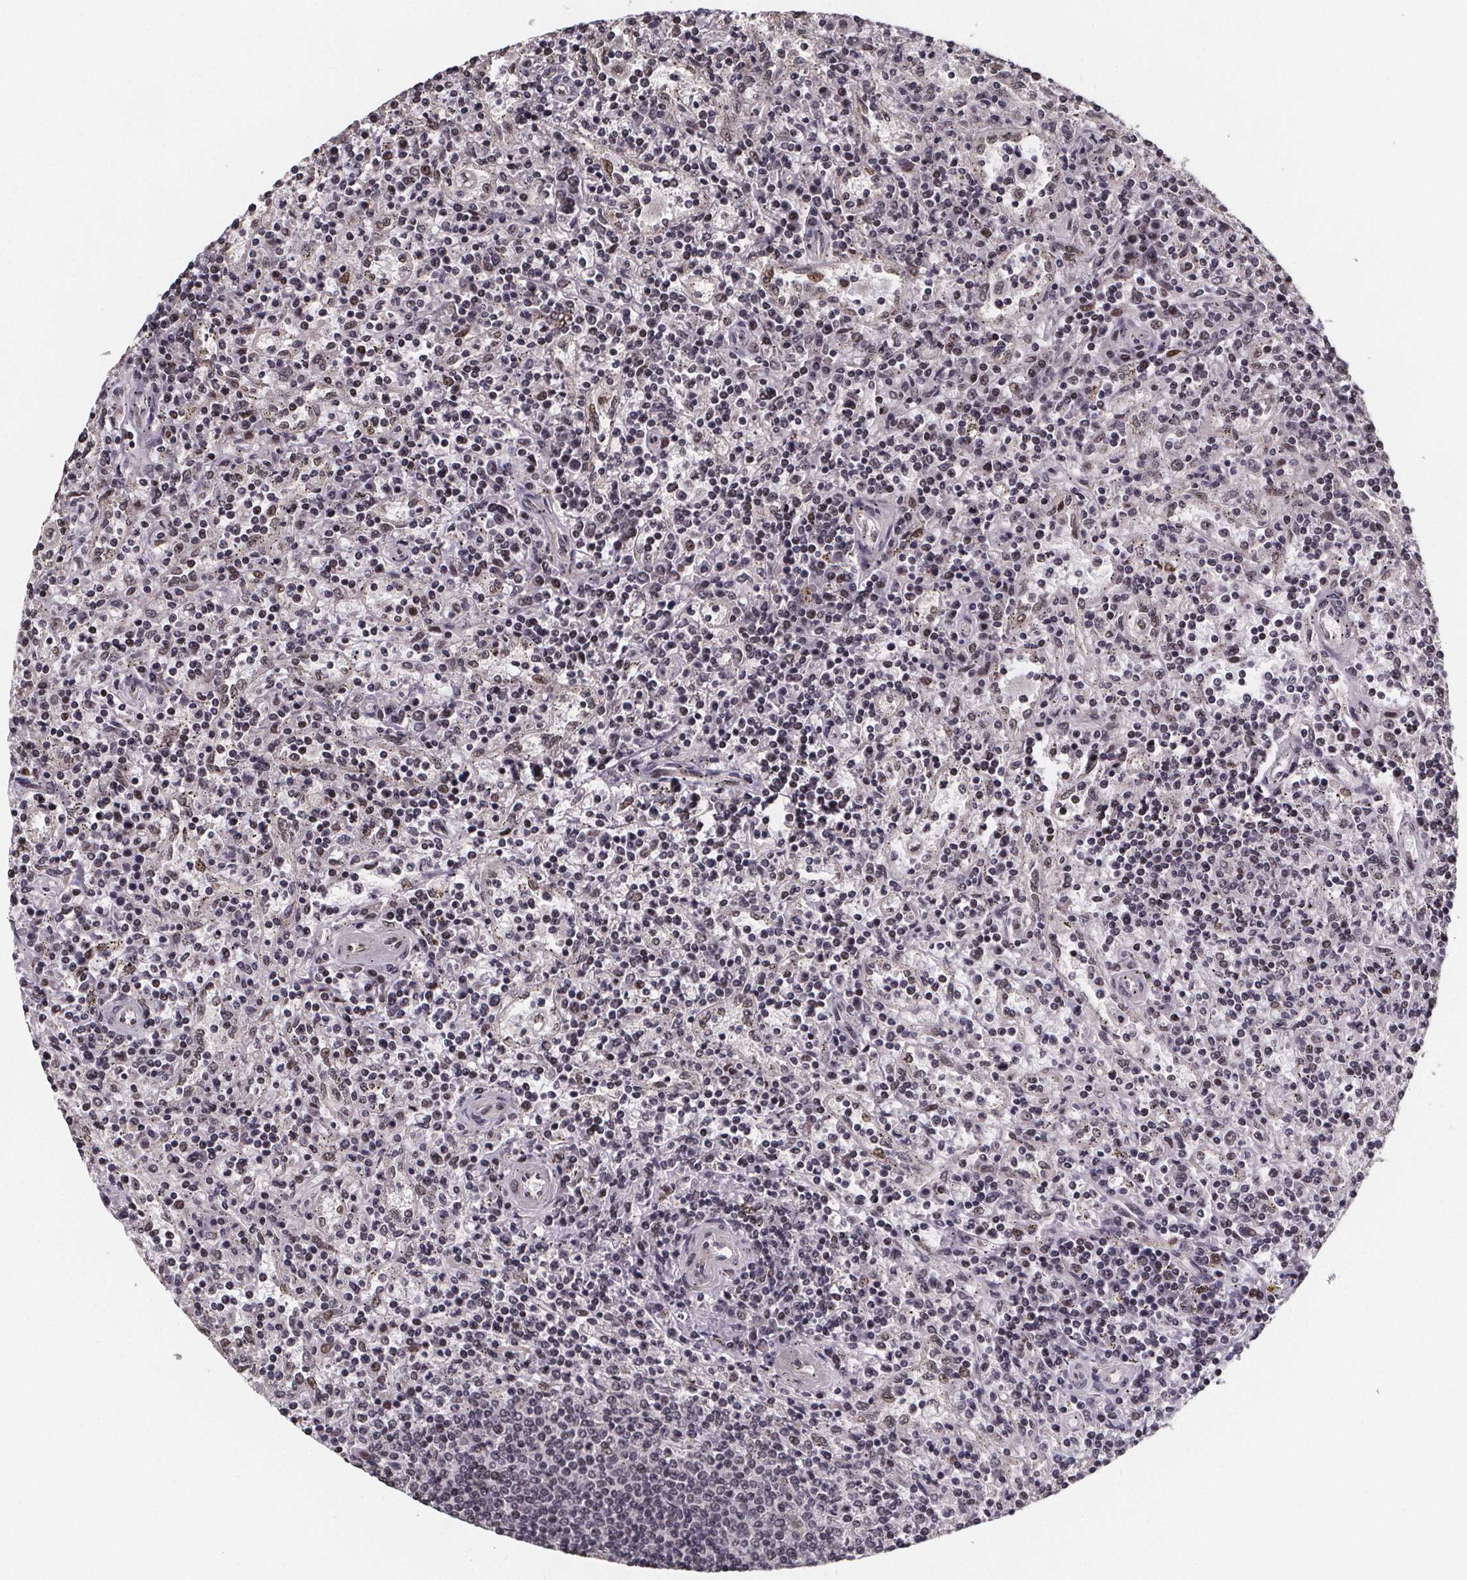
{"staining": {"intensity": "weak", "quantity": "<25%", "location": "nuclear"}, "tissue": "lymphoma", "cell_type": "Tumor cells", "image_type": "cancer", "snomed": [{"axis": "morphology", "description": "Malignant lymphoma, non-Hodgkin's type, Low grade"}, {"axis": "topography", "description": "Spleen"}], "caption": "Immunohistochemical staining of human lymphoma exhibits no significant expression in tumor cells.", "gene": "U2SURP", "patient": {"sex": "male", "age": 62}}